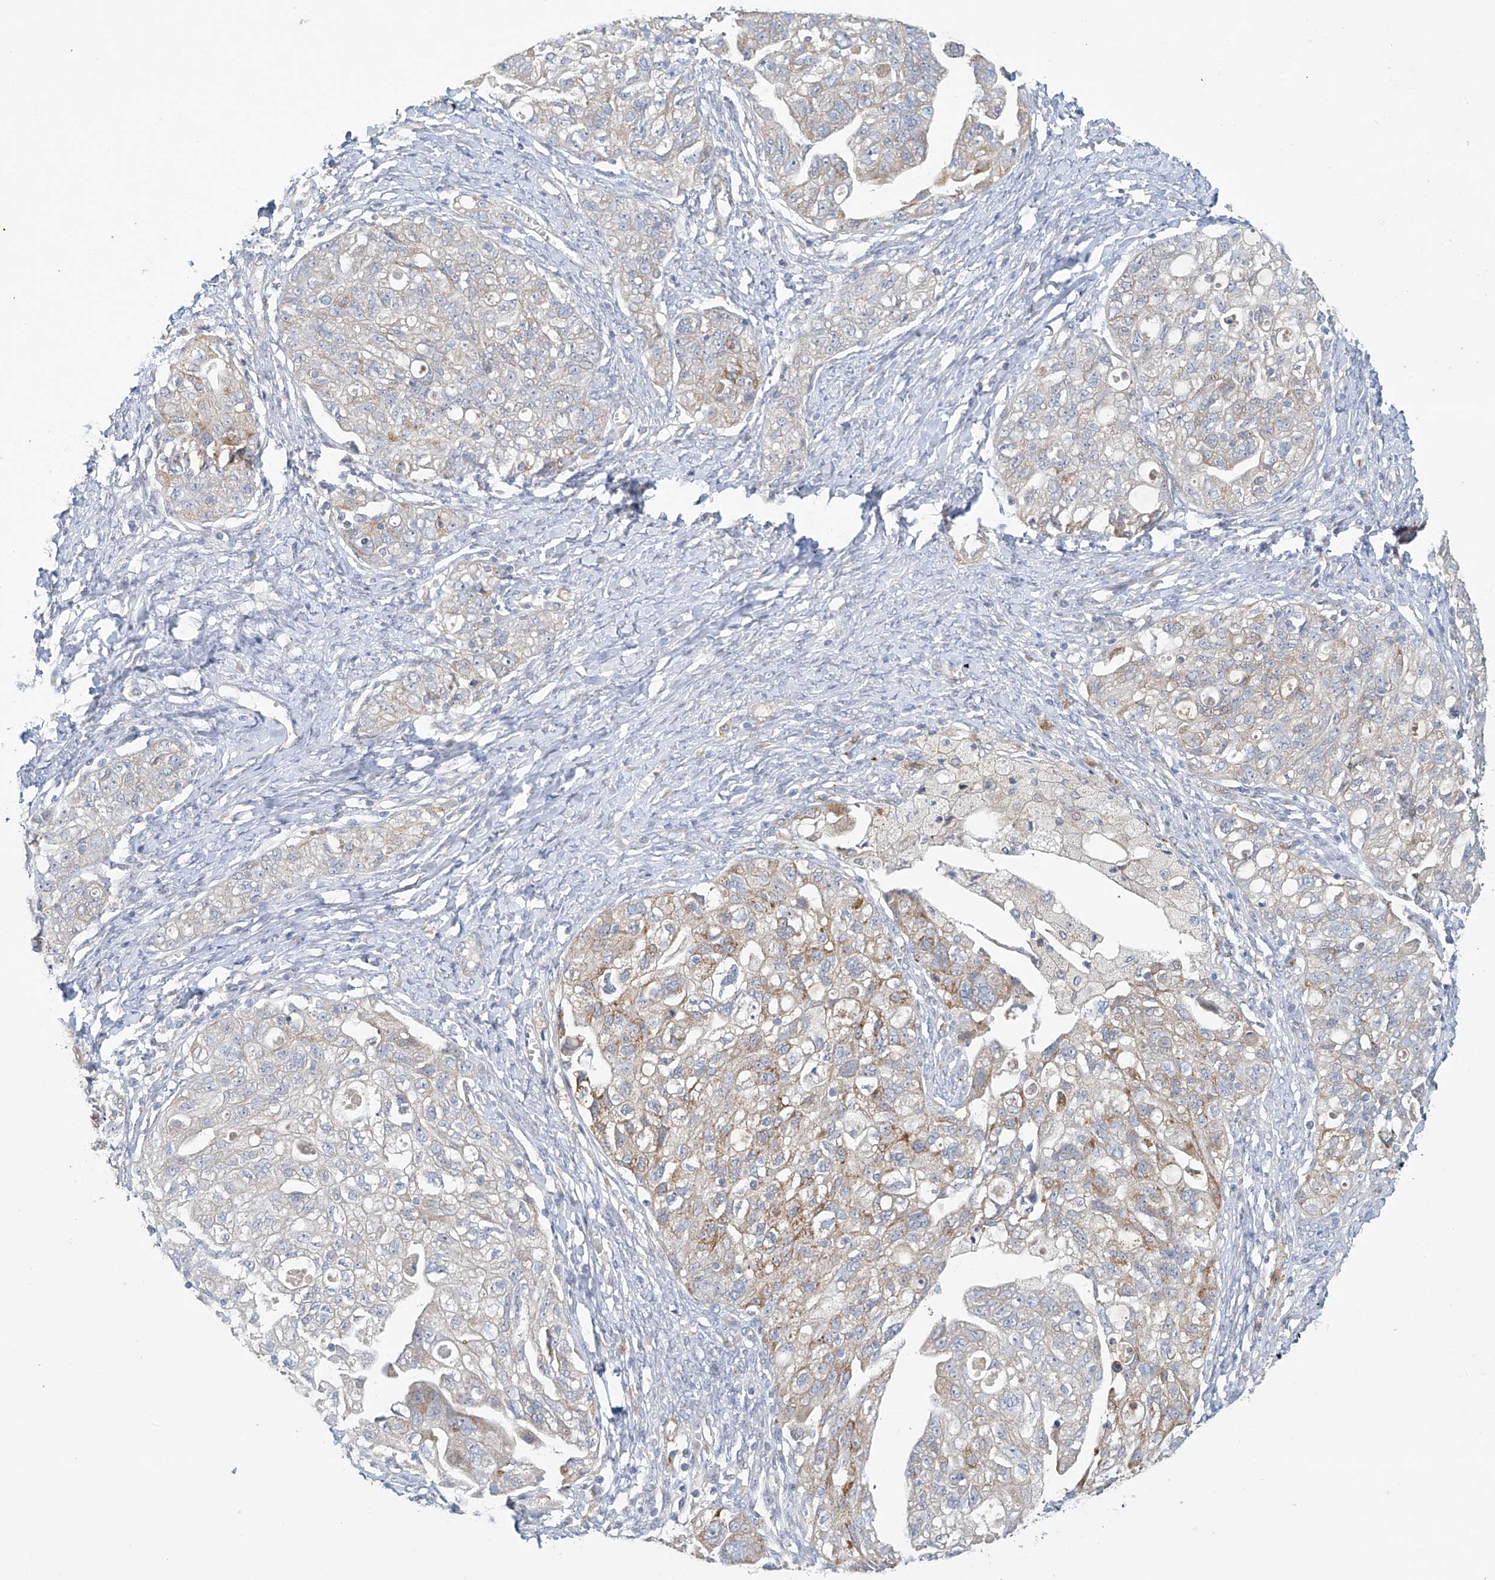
{"staining": {"intensity": "weak", "quantity": "<25%", "location": "cytoplasmic/membranous"}, "tissue": "ovarian cancer", "cell_type": "Tumor cells", "image_type": "cancer", "snomed": [{"axis": "morphology", "description": "Carcinoma, NOS"}, {"axis": "morphology", "description": "Cystadenocarcinoma, serous, NOS"}, {"axis": "topography", "description": "Ovary"}], "caption": "IHC photomicrograph of neoplastic tissue: serous cystadenocarcinoma (ovarian) stained with DAB displays no significant protein staining in tumor cells.", "gene": "ZNF641", "patient": {"sex": "female", "age": 69}}